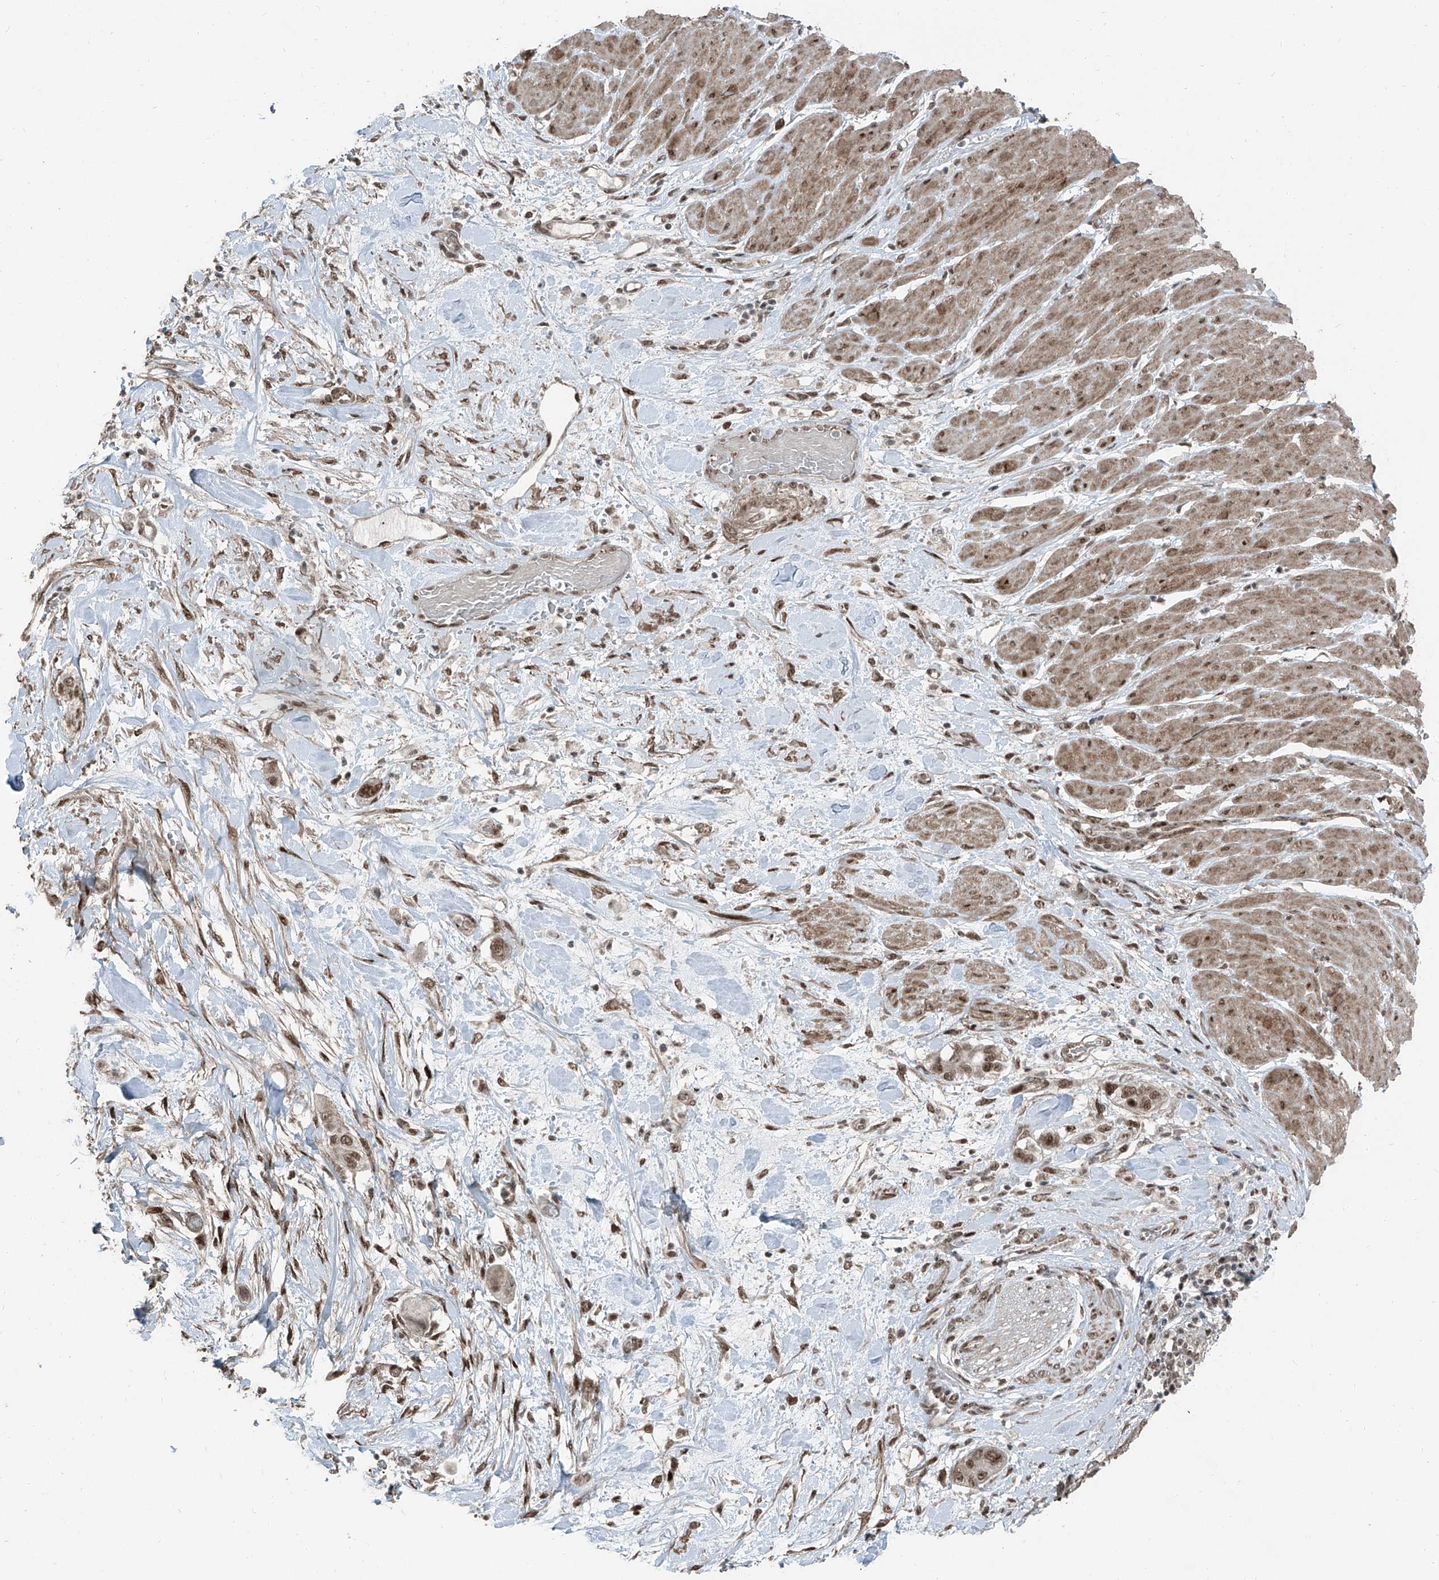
{"staining": {"intensity": "moderate", "quantity": ">75%", "location": "nuclear"}, "tissue": "pancreatic cancer", "cell_type": "Tumor cells", "image_type": "cancer", "snomed": [{"axis": "morphology", "description": "Adenocarcinoma, NOS"}, {"axis": "topography", "description": "Pancreas"}], "caption": "Approximately >75% of tumor cells in pancreatic cancer demonstrate moderate nuclear protein staining as visualized by brown immunohistochemical staining.", "gene": "ZNF570", "patient": {"sex": "male", "age": 68}}